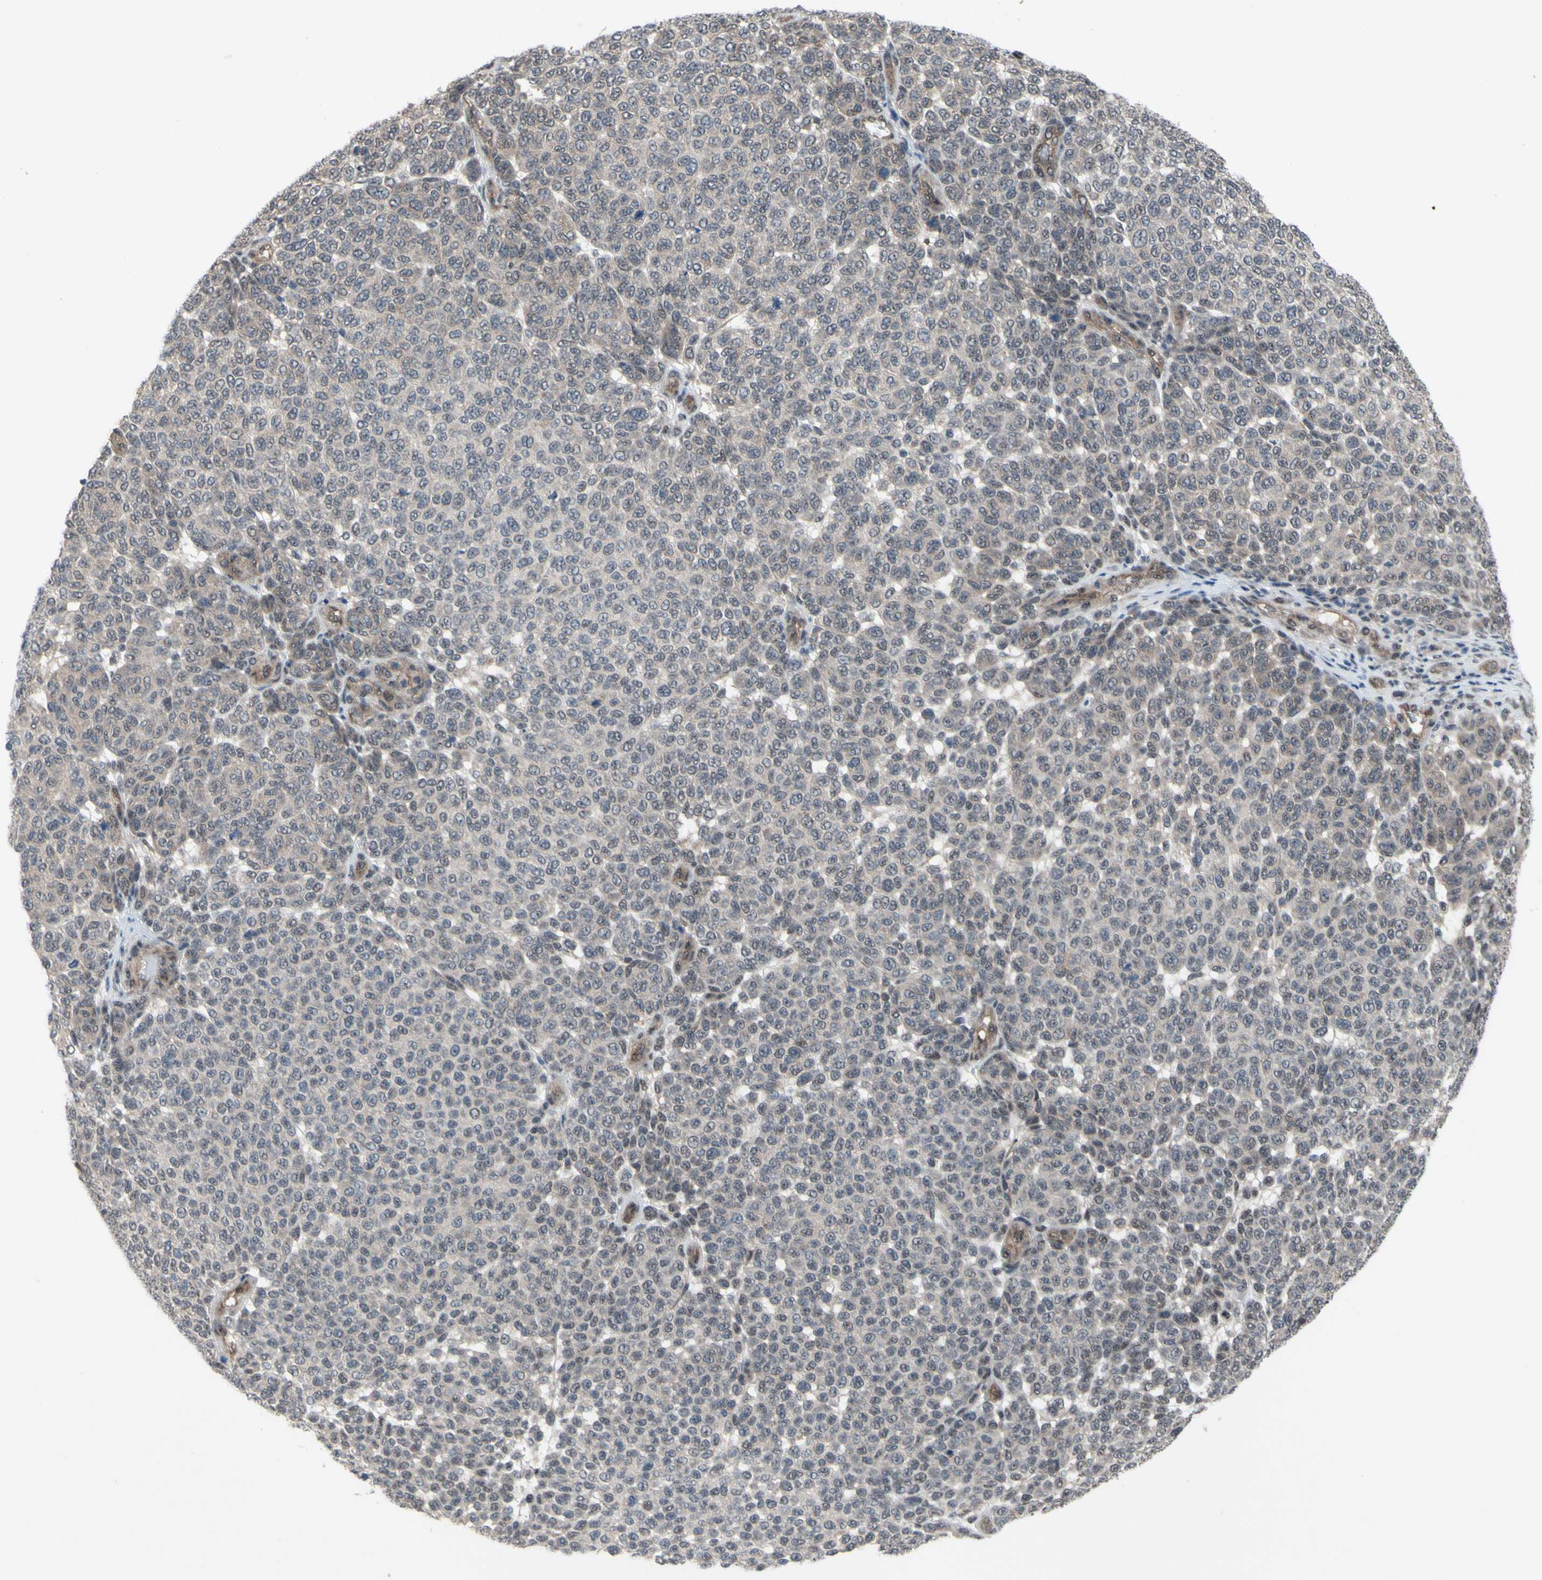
{"staining": {"intensity": "negative", "quantity": "none", "location": "none"}, "tissue": "melanoma", "cell_type": "Tumor cells", "image_type": "cancer", "snomed": [{"axis": "morphology", "description": "Malignant melanoma, NOS"}, {"axis": "topography", "description": "Skin"}], "caption": "IHC micrograph of human melanoma stained for a protein (brown), which displays no expression in tumor cells.", "gene": "TRDMT1", "patient": {"sex": "male", "age": 59}}